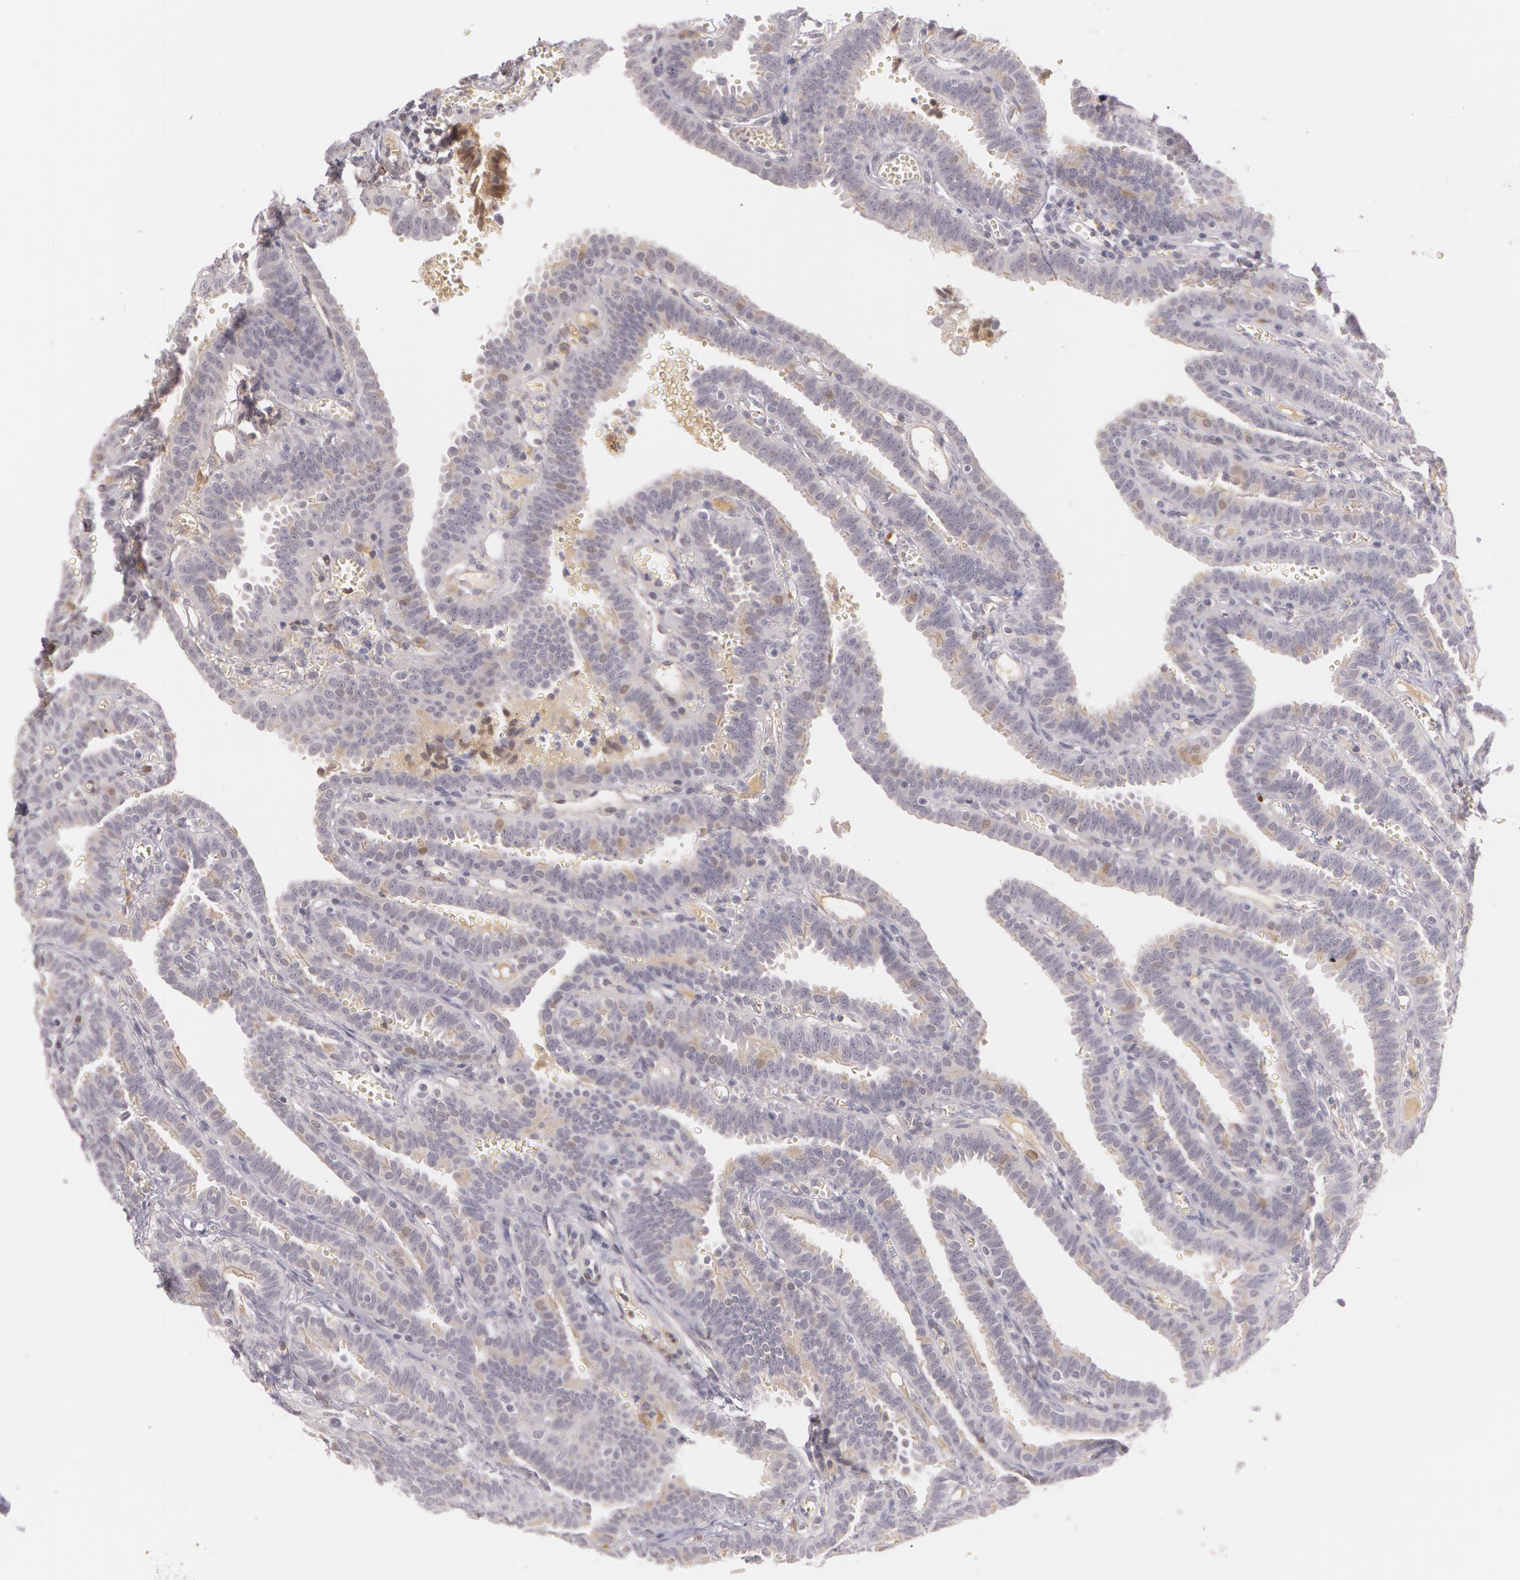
{"staining": {"intensity": "weak", "quantity": "<25%", "location": "nuclear"}, "tissue": "fallopian tube", "cell_type": "Glandular cells", "image_type": "normal", "snomed": [{"axis": "morphology", "description": "Normal tissue, NOS"}, {"axis": "topography", "description": "Fallopian tube"}], "caption": "This is a image of IHC staining of normal fallopian tube, which shows no positivity in glandular cells.", "gene": "LBP", "patient": {"sex": "female", "age": 29}}